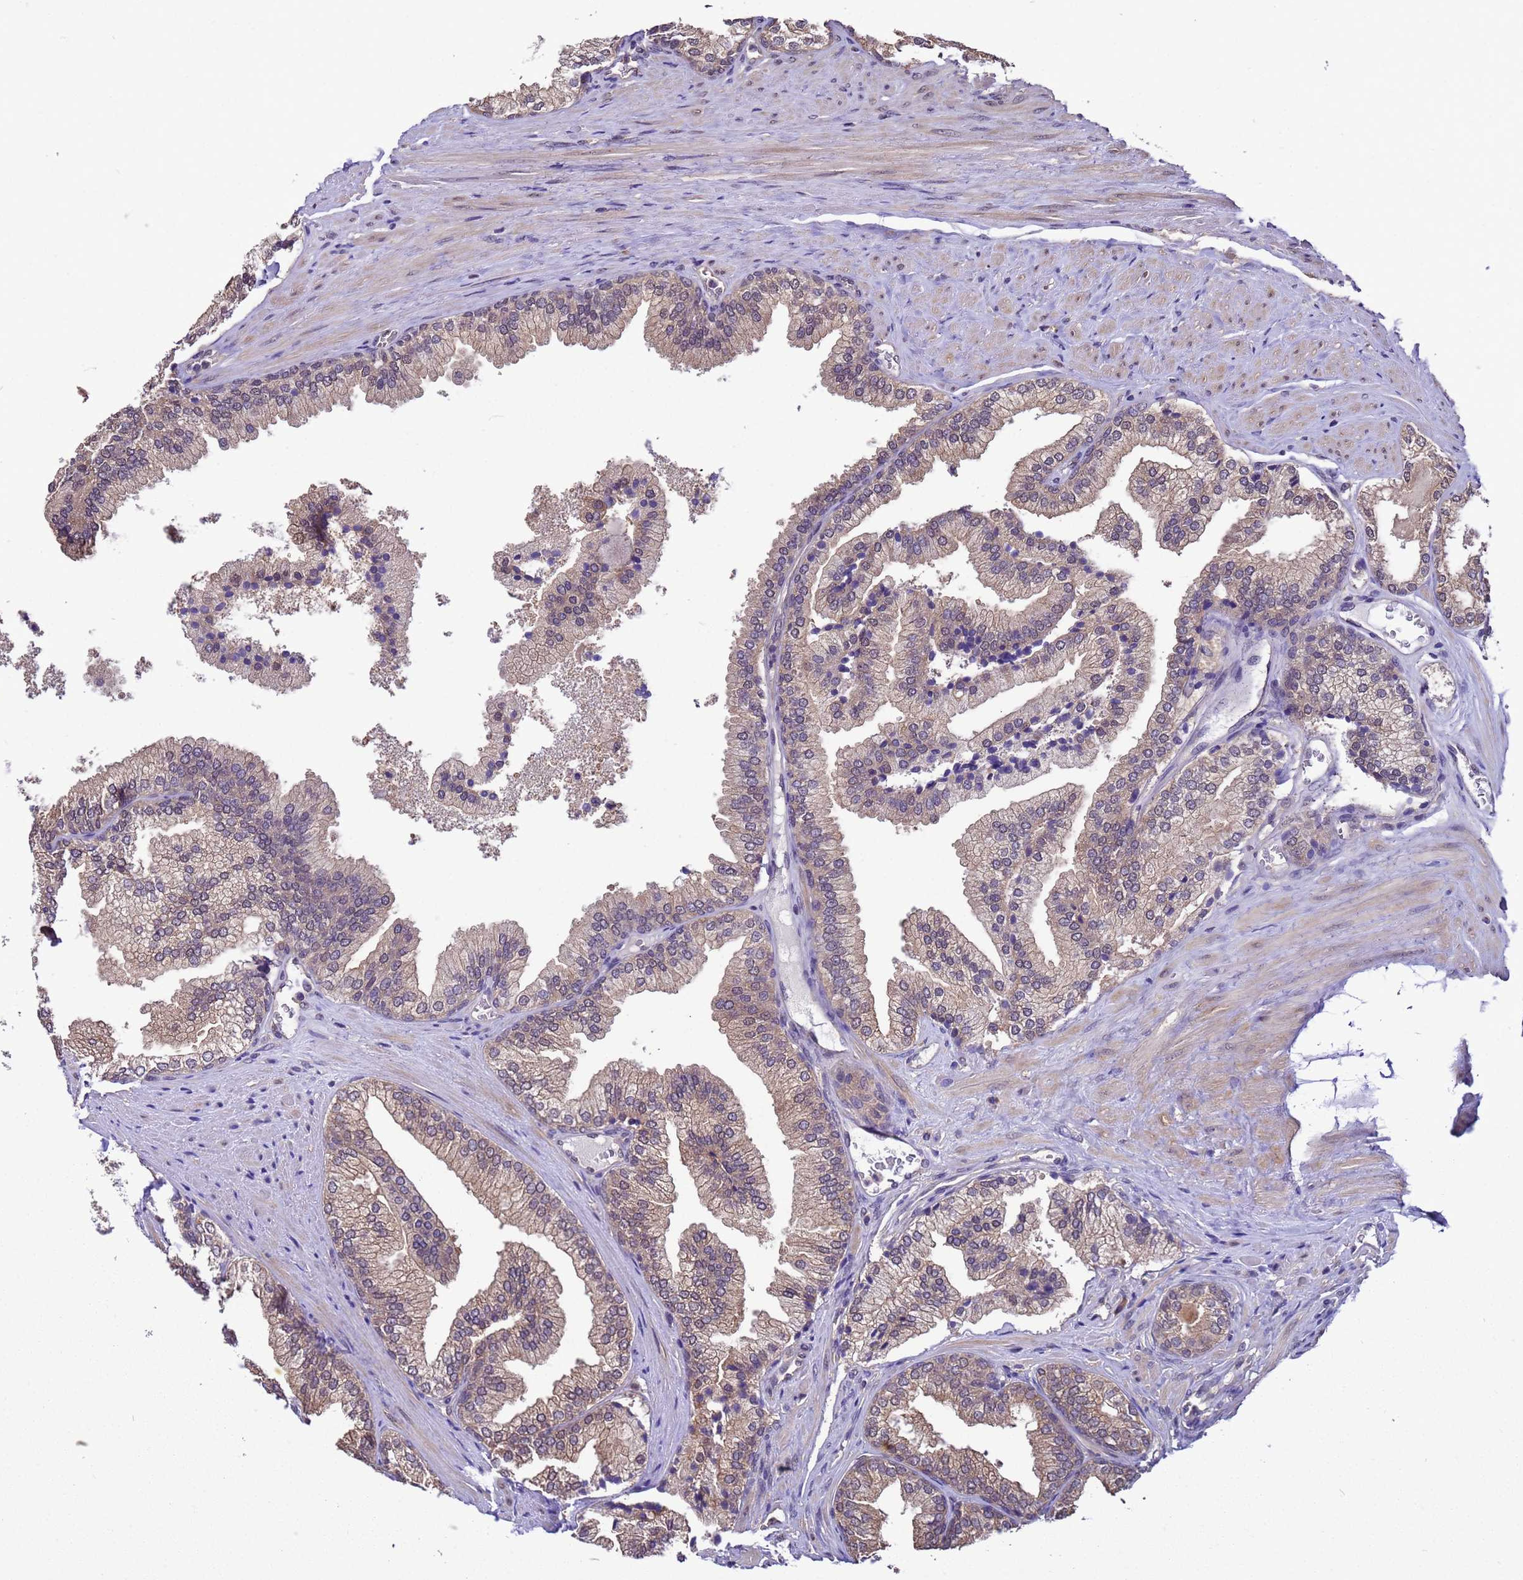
{"staining": {"intensity": "weak", "quantity": "25%-75%", "location": "cytoplasmic/membranous,nuclear"}, "tissue": "prostate", "cell_type": "Glandular cells", "image_type": "normal", "snomed": [{"axis": "morphology", "description": "Normal tissue, NOS"}, {"axis": "topography", "description": "Prostate"}], "caption": "Human prostate stained with a brown dye exhibits weak cytoplasmic/membranous,nuclear positive positivity in approximately 25%-75% of glandular cells.", "gene": "ZFP69B", "patient": {"sex": "male", "age": 76}}